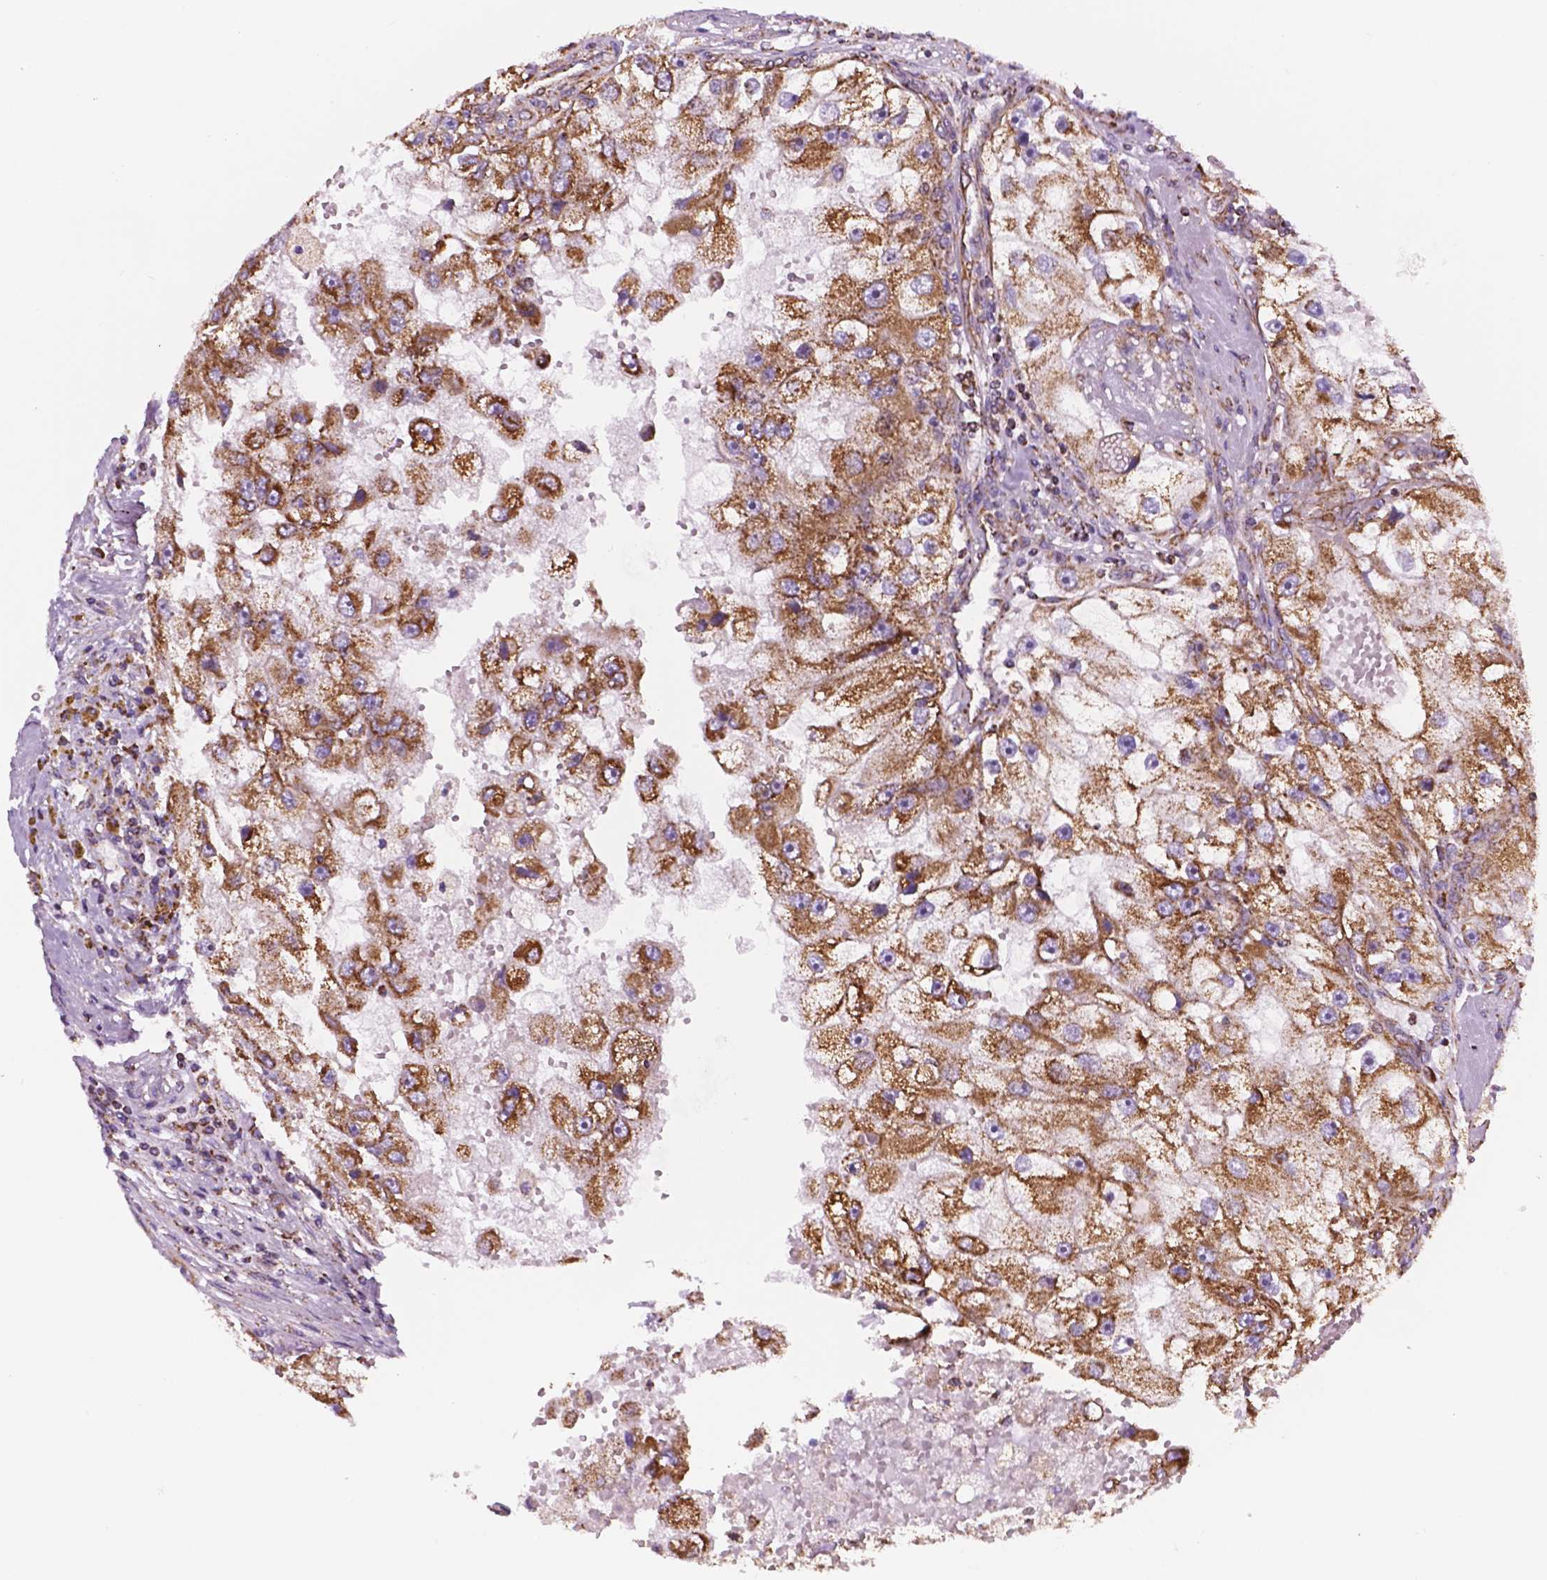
{"staining": {"intensity": "moderate", "quantity": ">75%", "location": "cytoplasmic/membranous"}, "tissue": "renal cancer", "cell_type": "Tumor cells", "image_type": "cancer", "snomed": [{"axis": "morphology", "description": "Adenocarcinoma, NOS"}, {"axis": "topography", "description": "Kidney"}], "caption": "Renal cancer stained with DAB (3,3'-diaminobenzidine) immunohistochemistry (IHC) exhibits medium levels of moderate cytoplasmic/membranous positivity in about >75% of tumor cells.", "gene": "GEMIN4", "patient": {"sex": "male", "age": 63}}